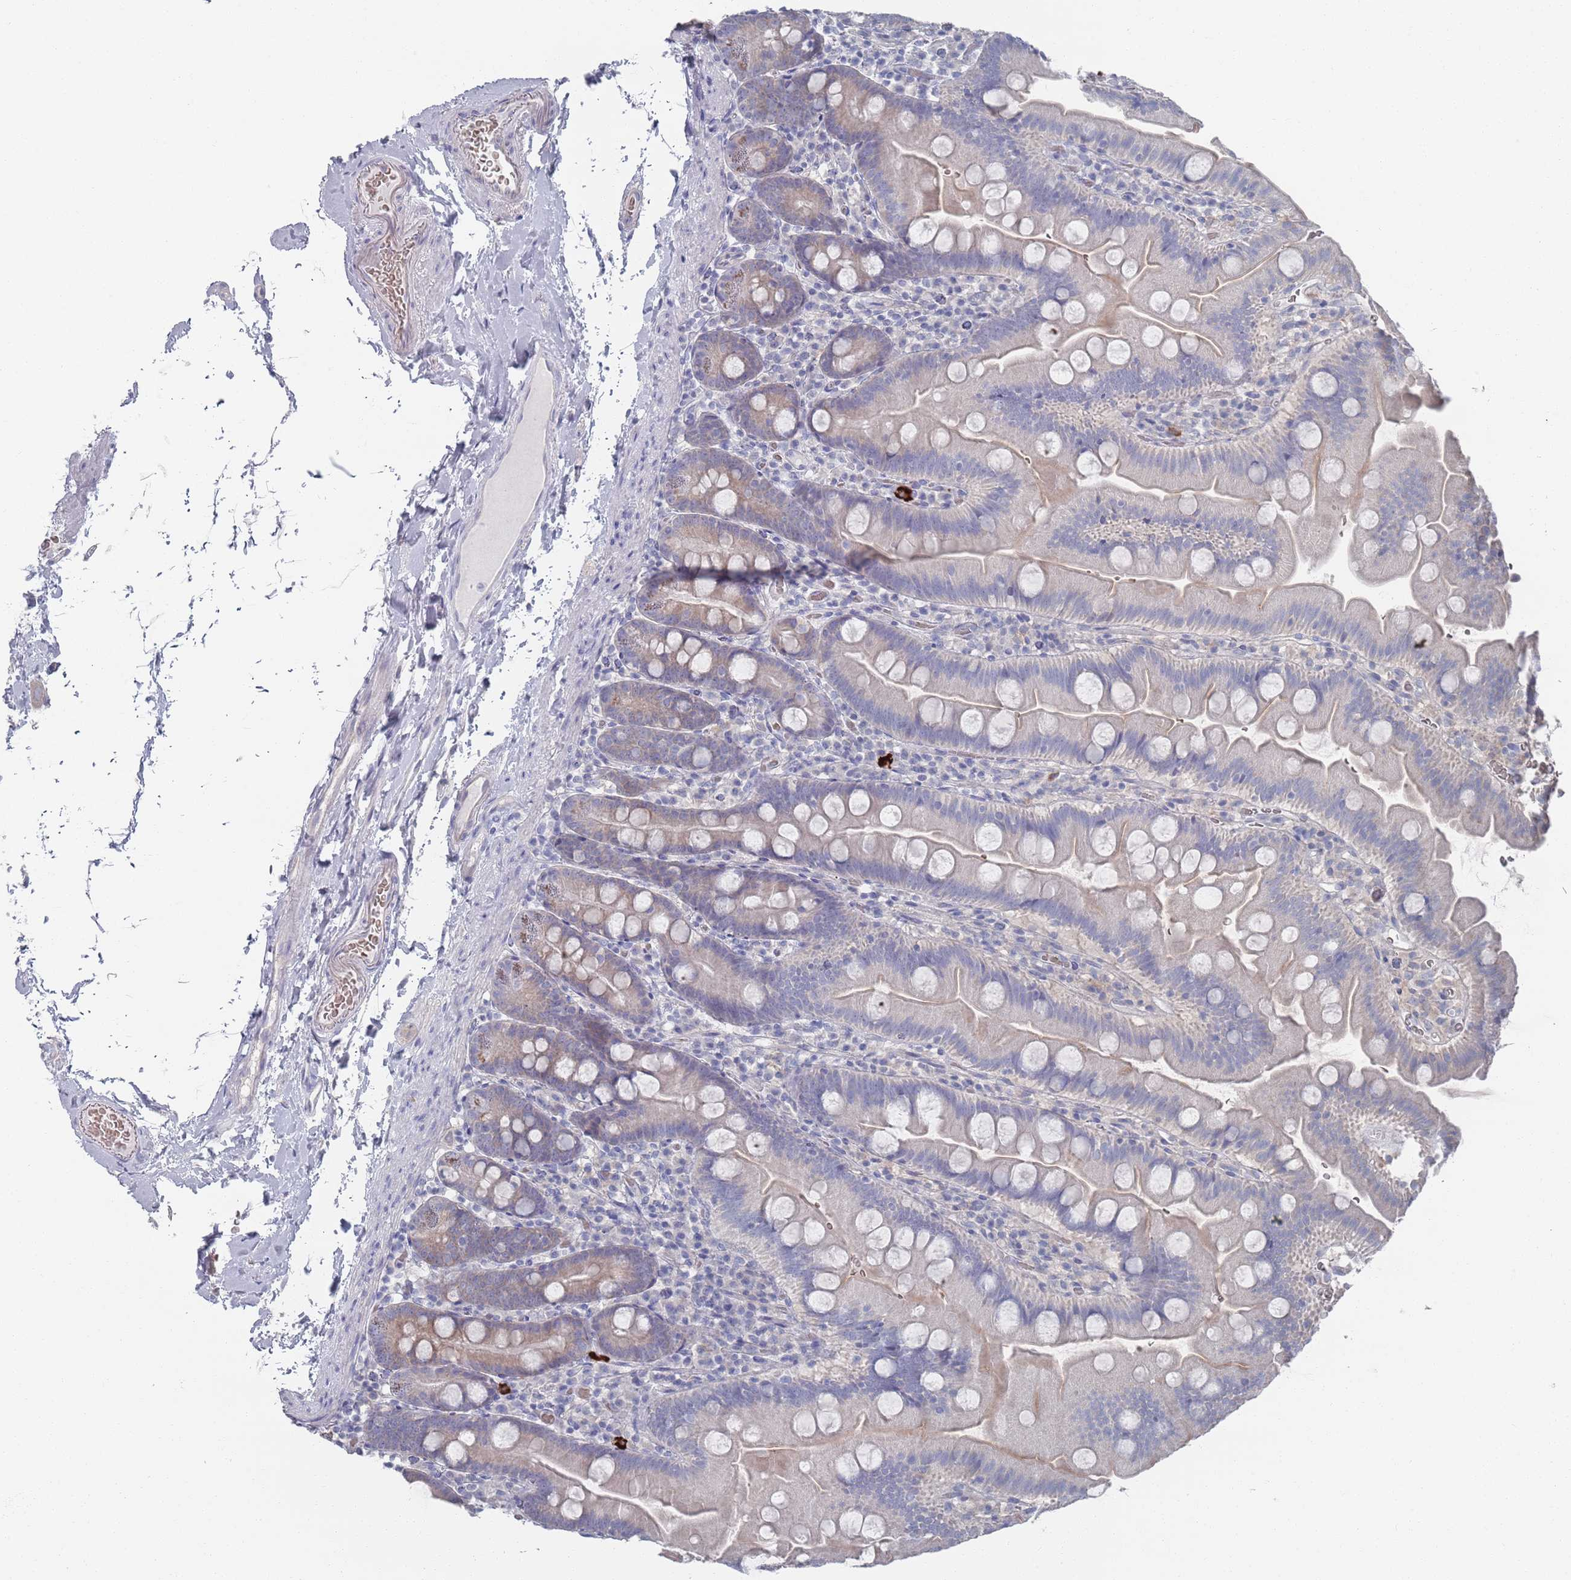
{"staining": {"intensity": "weak", "quantity": "<25%", "location": "cytoplasmic/membranous"}, "tissue": "small intestine", "cell_type": "Glandular cells", "image_type": "normal", "snomed": [{"axis": "morphology", "description": "Normal tissue, NOS"}, {"axis": "topography", "description": "Small intestine"}], "caption": "Unremarkable small intestine was stained to show a protein in brown. There is no significant staining in glandular cells. (DAB (3,3'-diaminobenzidine) IHC with hematoxylin counter stain).", "gene": "TMCO3", "patient": {"sex": "female", "age": 68}}